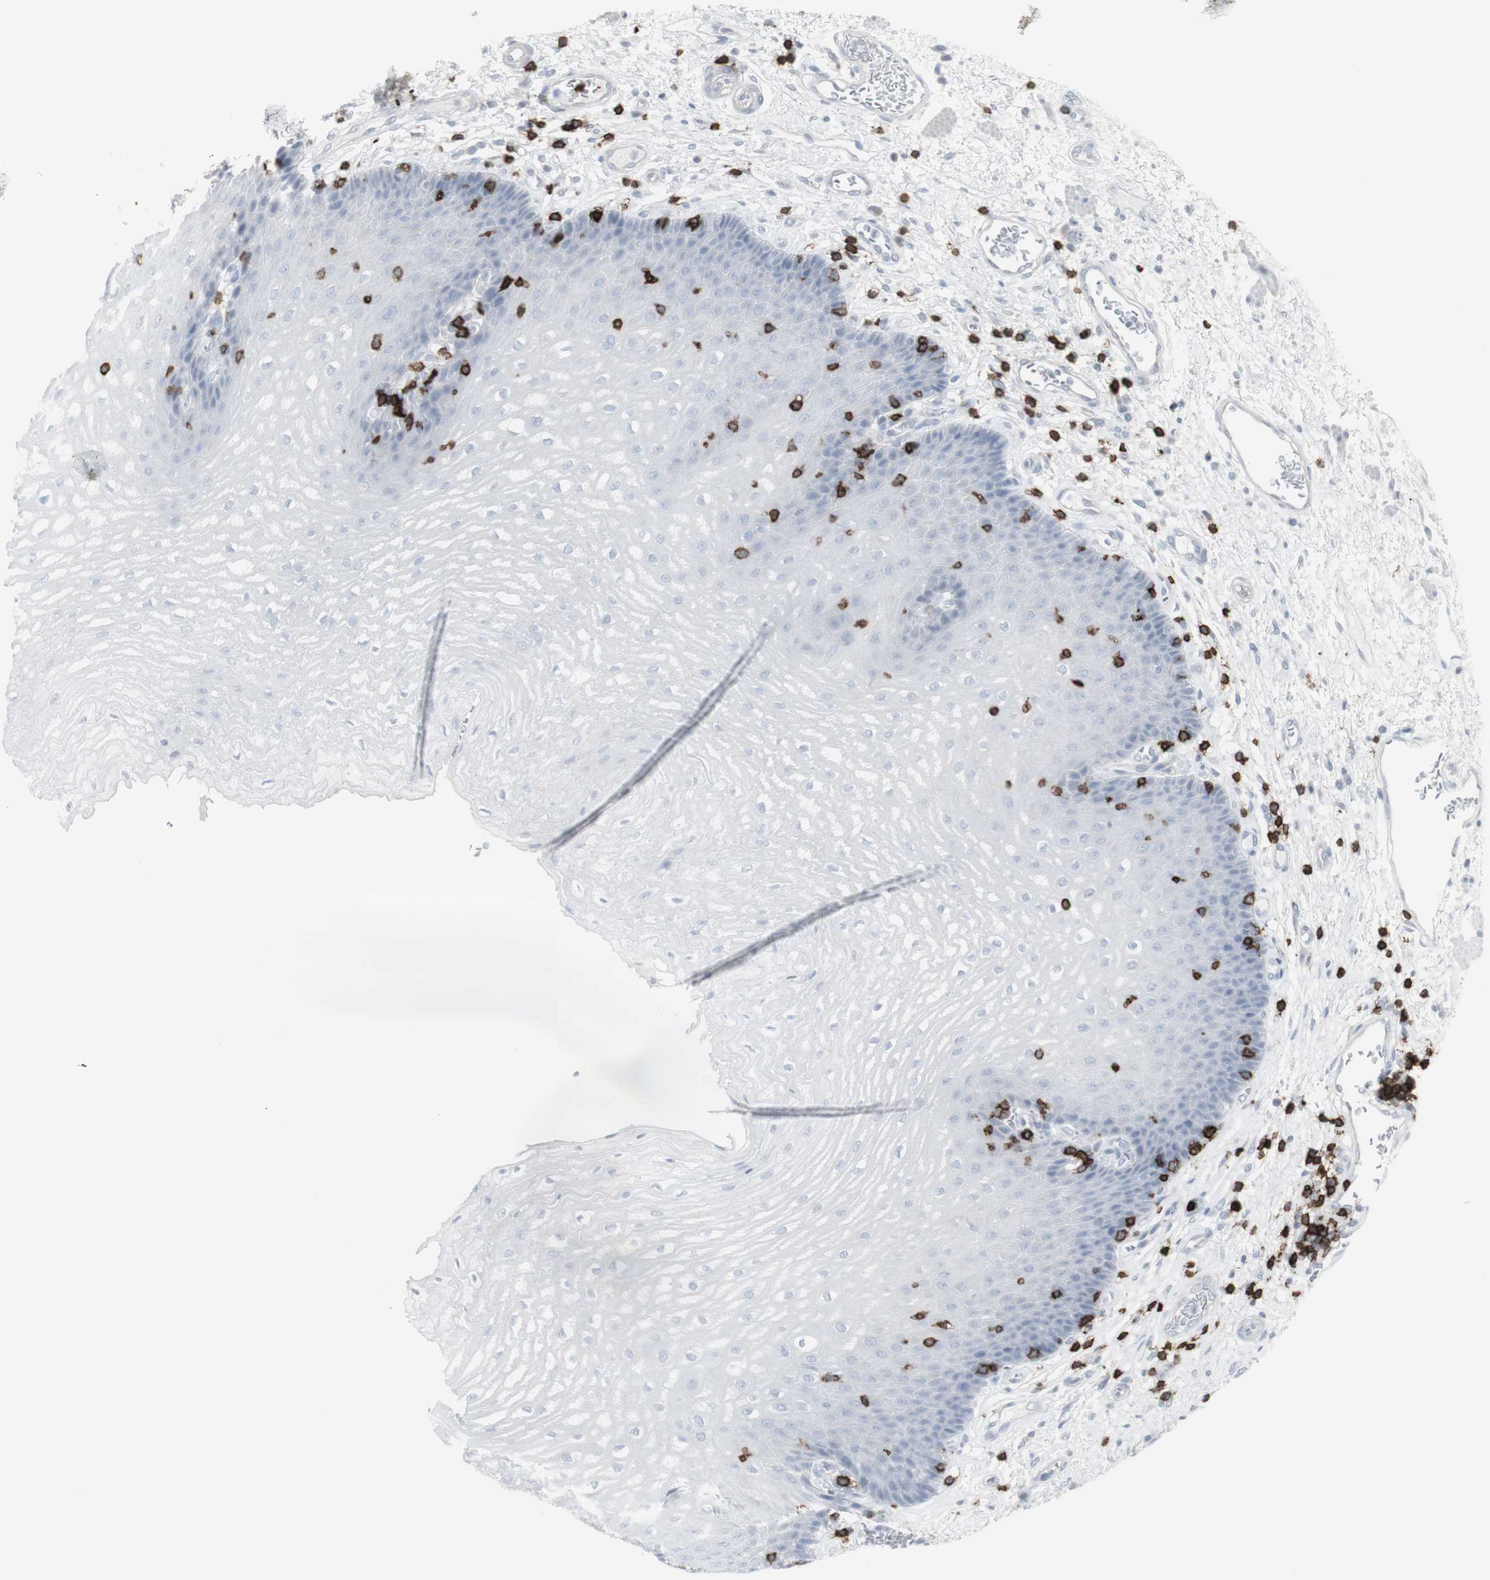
{"staining": {"intensity": "negative", "quantity": "none", "location": "none"}, "tissue": "esophagus", "cell_type": "Squamous epithelial cells", "image_type": "normal", "snomed": [{"axis": "morphology", "description": "Normal tissue, NOS"}, {"axis": "topography", "description": "Esophagus"}], "caption": "Esophagus was stained to show a protein in brown. There is no significant positivity in squamous epithelial cells. (DAB (3,3'-diaminobenzidine) IHC visualized using brightfield microscopy, high magnification).", "gene": "CD247", "patient": {"sex": "male", "age": 54}}